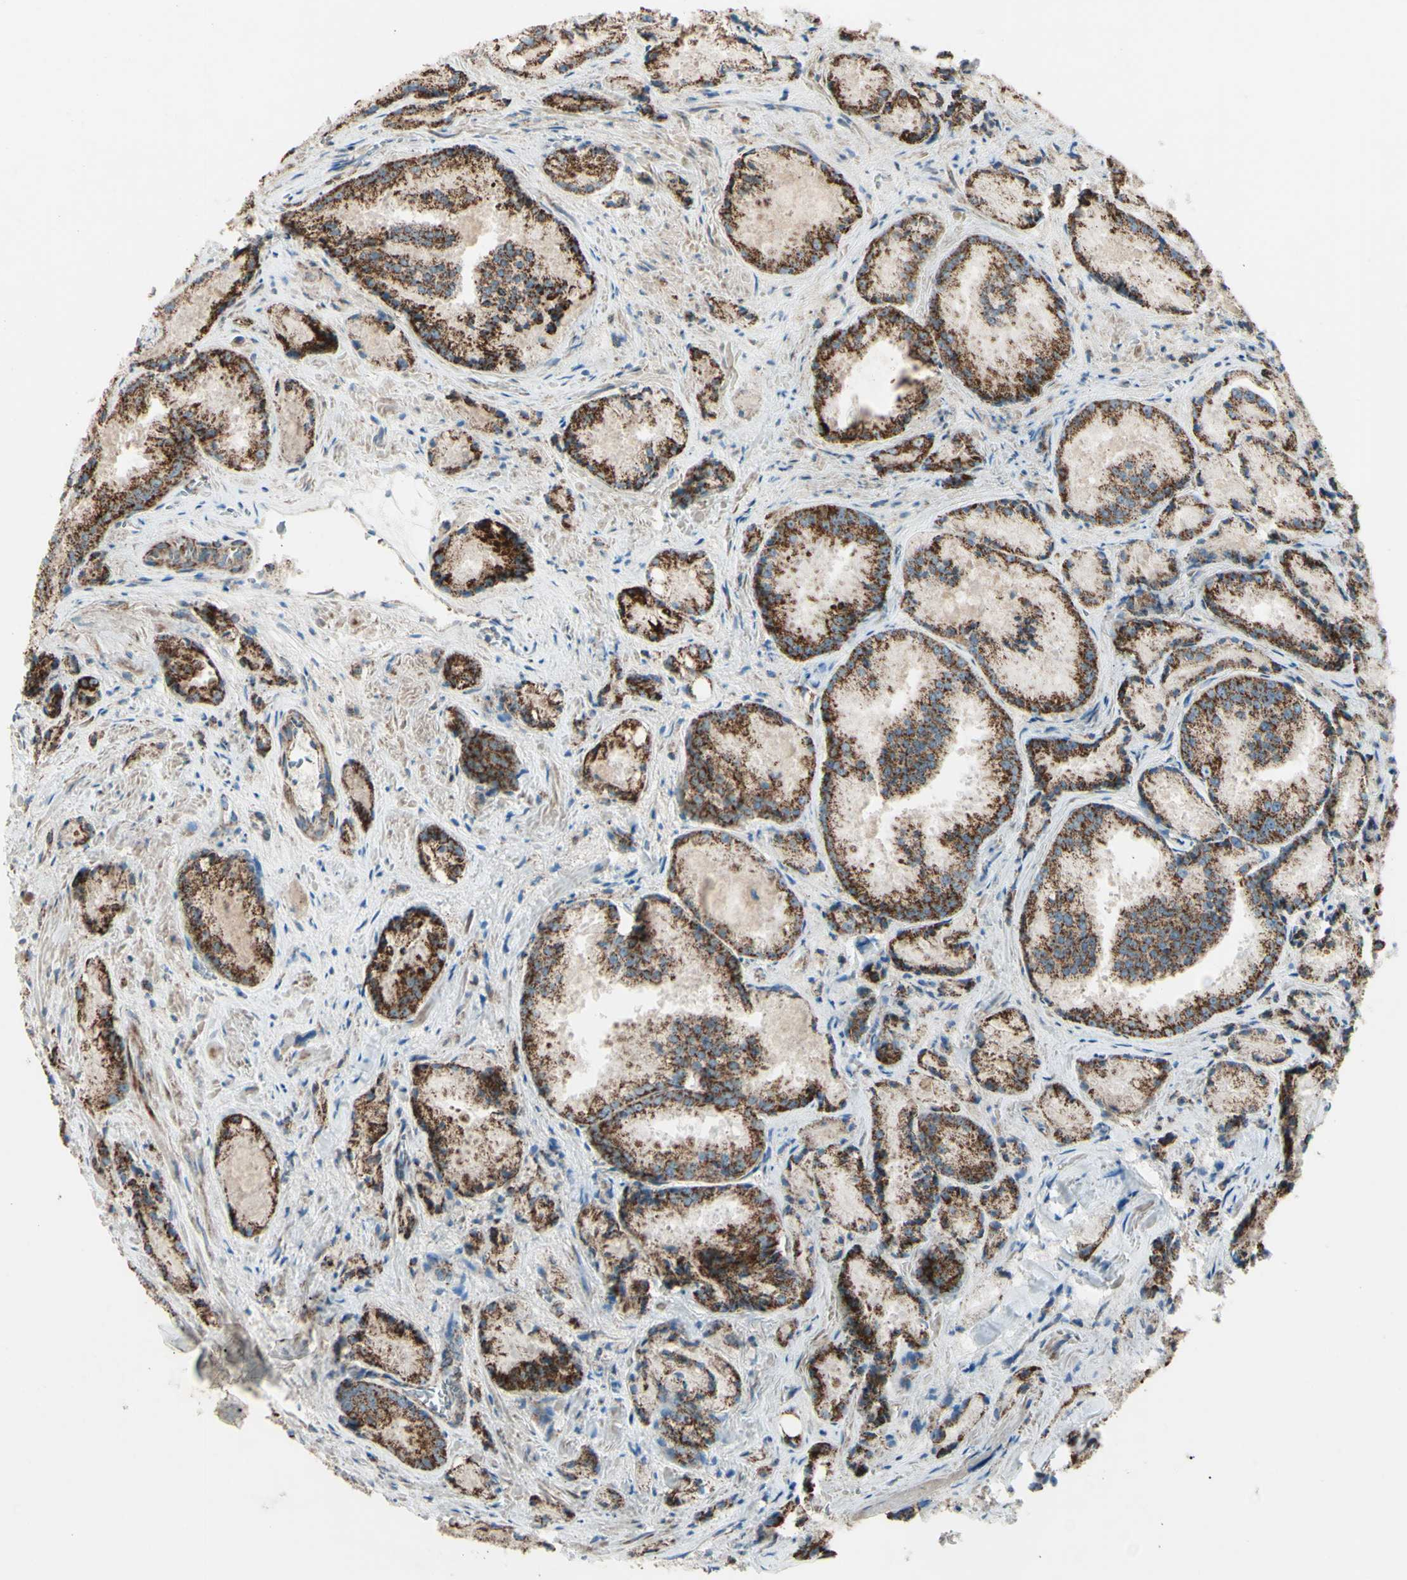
{"staining": {"intensity": "strong", "quantity": ">75%", "location": "cytoplasmic/membranous"}, "tissue": "prostate cancer", "cell_type": "Tumor cells", "image_type": "cancer", "snomed": [{"axis": "morphology", "description": "Adenocarcinoma, Low grade"}, {"axis": "topography", "description": "Prostate"}], "caption": "Prostate cancer (low-grade adenocarcinoma) was stained to show a protein in brown. There is high levels of strong cytoplasmic/membranous positivity in about >75% of tumor cells. (Stains: DAB in brown, nuclei in blue, Microscopy: brightfield microscopy at high magnification).", "gene": "RHOT1", "patient": {"sex": "male", "age": 64}}